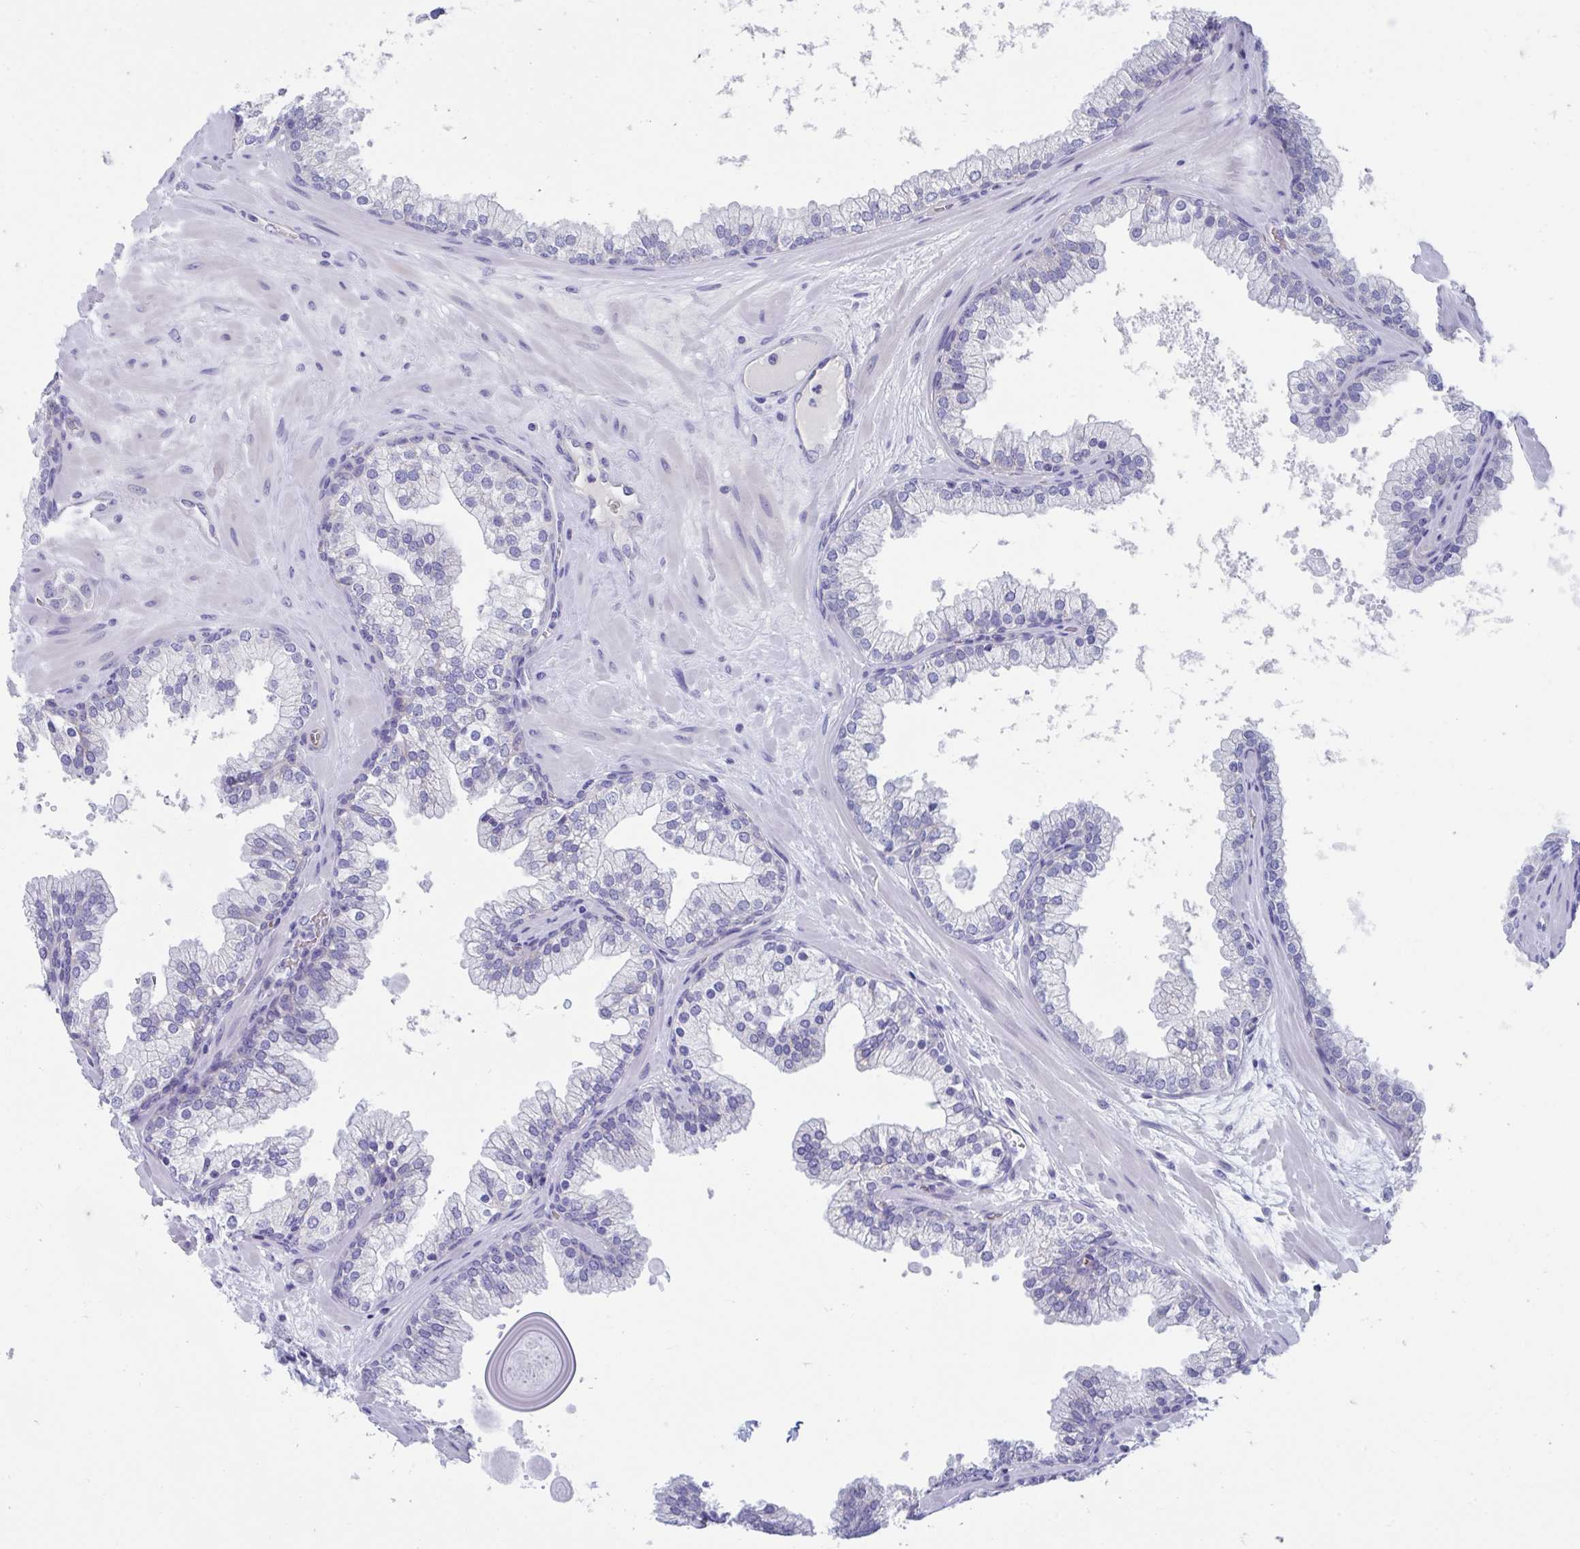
{"staining": {"intensity": "negative", "quantity": "none", "location": "none"}, "tissue": "prostate", "cell_type": "Glandular cells", "image_type": "normal", "snomed": [{"axis": "morphology", "description": "Normal tissue, NOS"}, {"axis": "topography", "description": "Prostate"}, {"axis": "topography", "description": "Peripheral nerve tissue"}], "caption": "Immunohistochemistry (IHC) photomicrograph of unremarkable prostate: prostate stained with DAB (3,3'-diaminobenzidine) demonstrates no significant protein staining in glandular cells.", "gene": "TTC30A", "patient": {"sex": "male", "age": 61}}